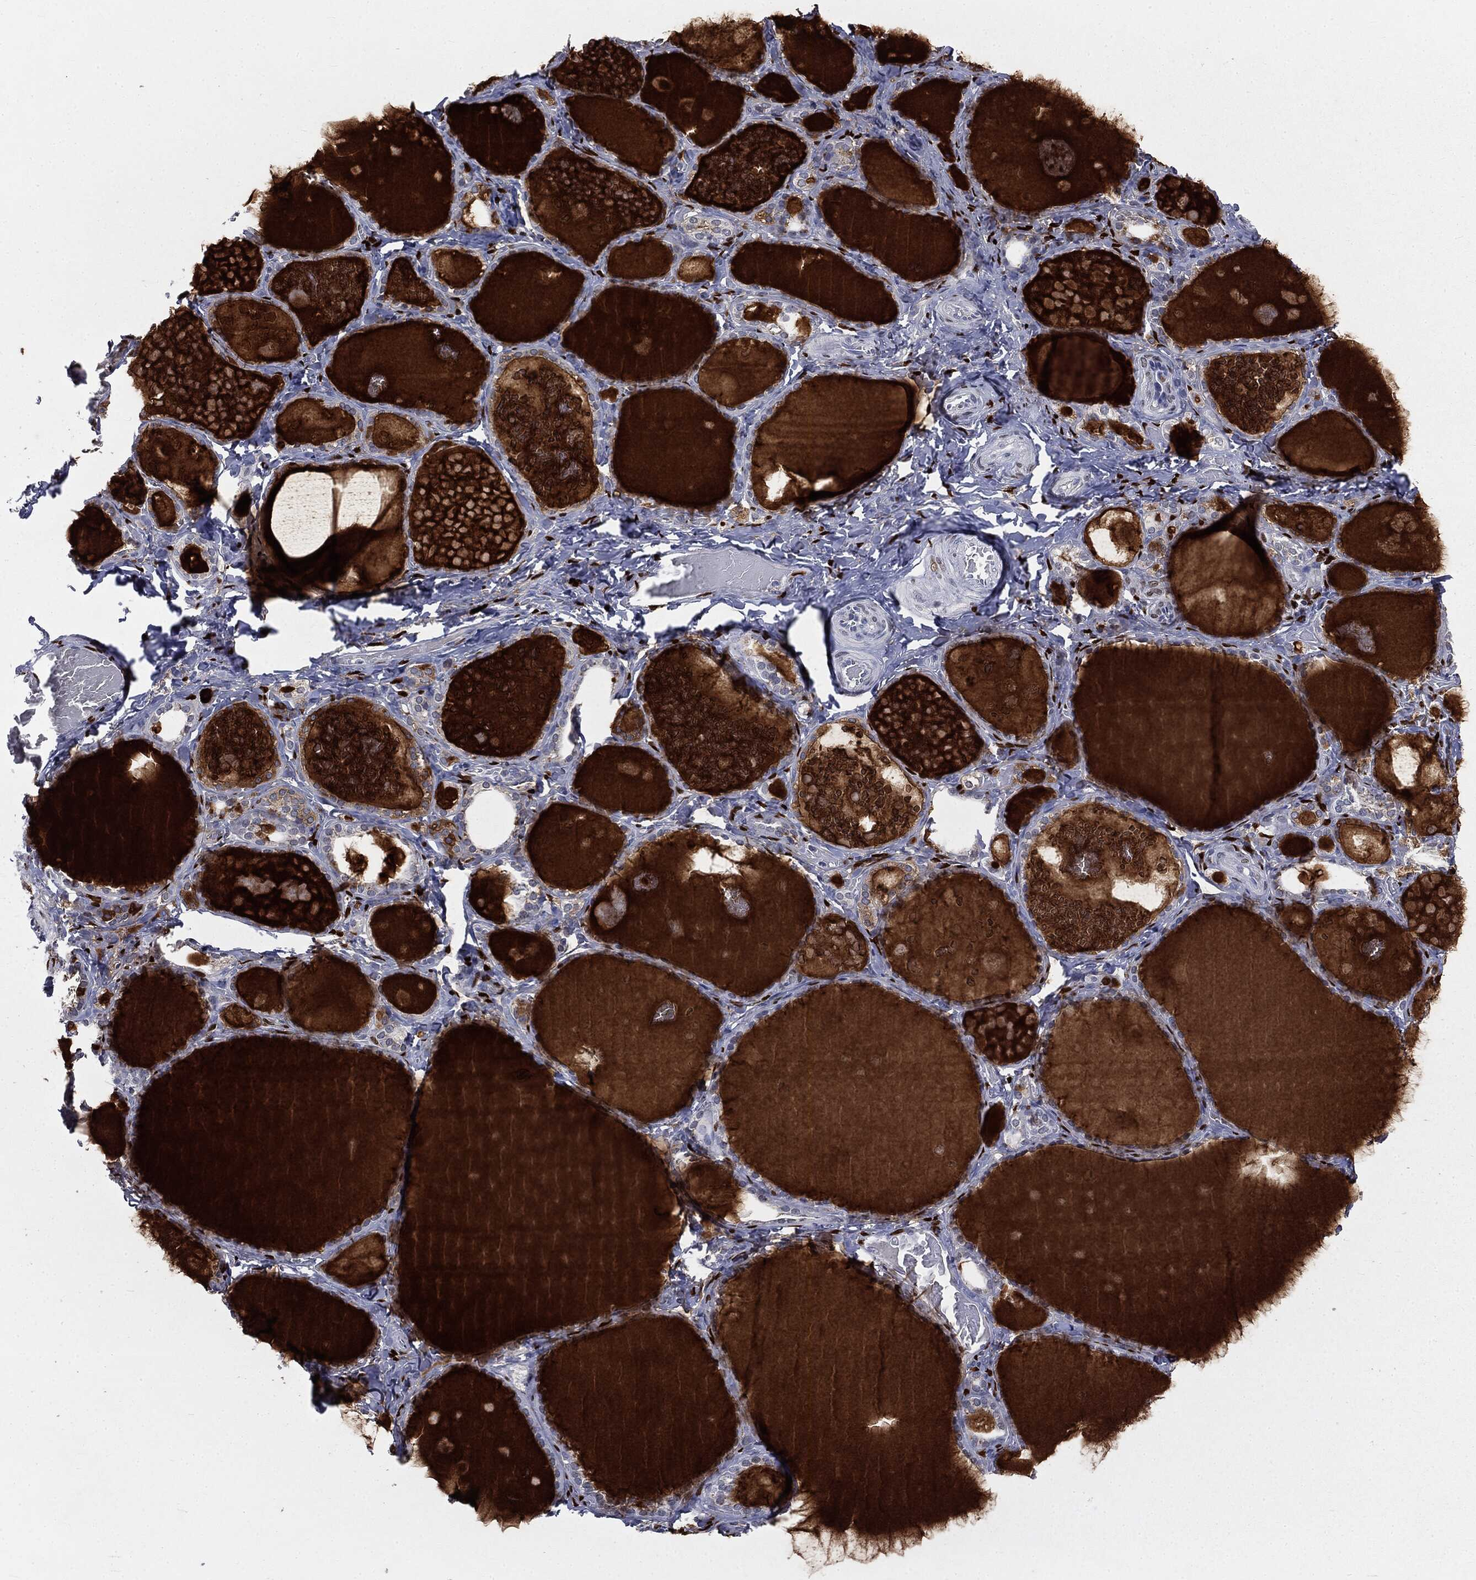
{"staining": {"intensity": "negative", "quantity": "none", "location": "none"}, "tissue": "thyroid gland", "cell_type": "Glandular cells", "image_type": "normal", "snomed": [{"axis": "morphology", "description": "Normal tissue, NOS"}, {"axis": "topography", "description": "Thyroid gland"}], "caption": "This is an immunohistochemistry (IHC) histopathology image of normal thyroid gland. There is no positivity in glandular cells.", "gene": "CASD1", "patient": {"sex": "female", "age": 56}}